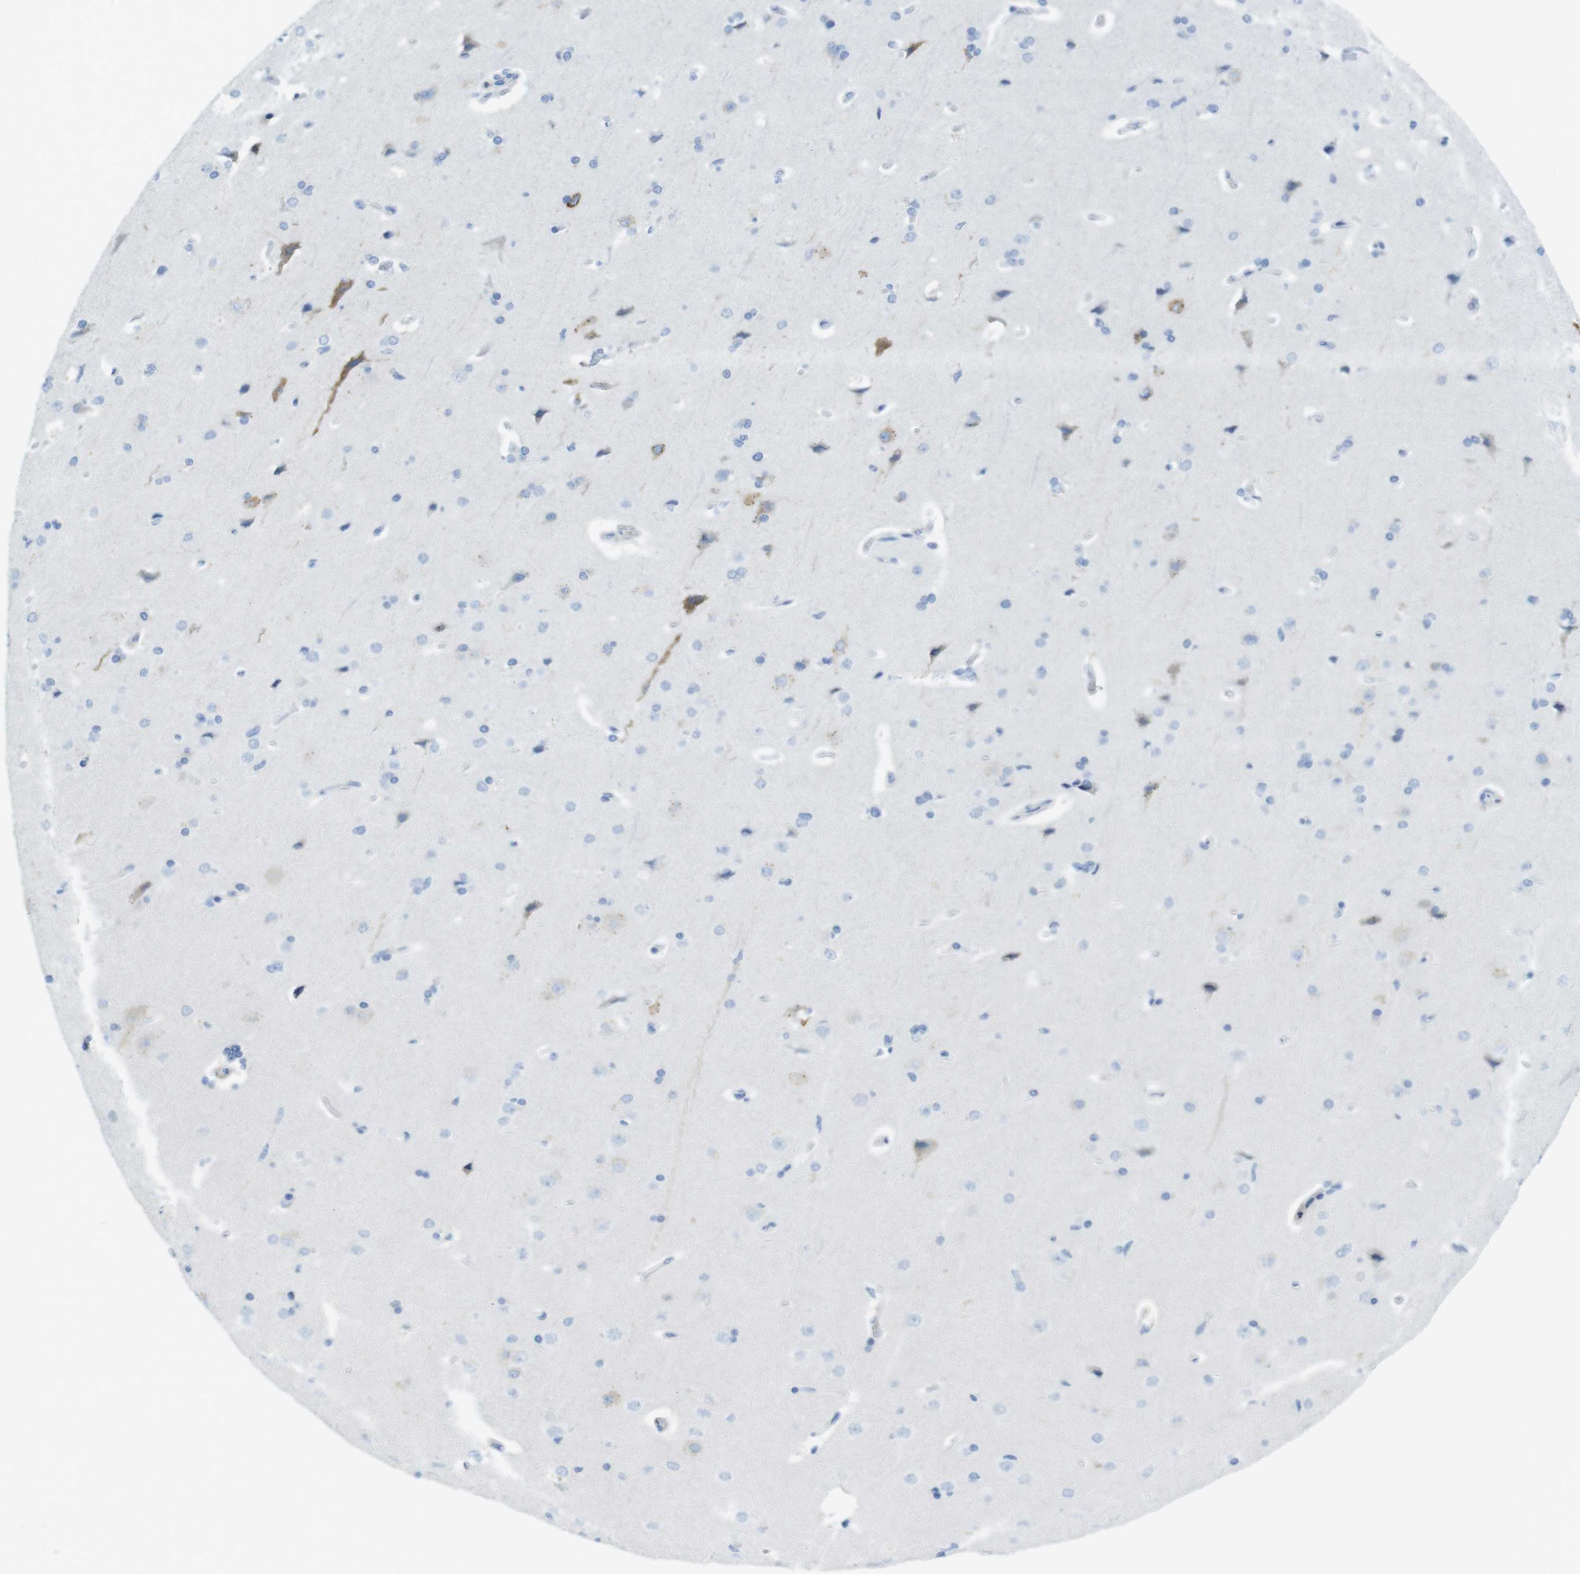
{"staining": {"intensity": "negative", "quantity": "none", "location": "none"}, "tissue": "cerebral cortex", "cell_type": "Endothelial cells", "image_type": "normal", "snomed": [{"axis": "morphology", "description": "Normal tissue, NOS"}, {"axis": "topography", "description": "Cerebral cortex"}], "caption": "The histopathology image shows no staining of endothelial cells in benign cerebral cortex.", "gene": "ASIC5", "patient": {"sex": "male", "age": 62}}